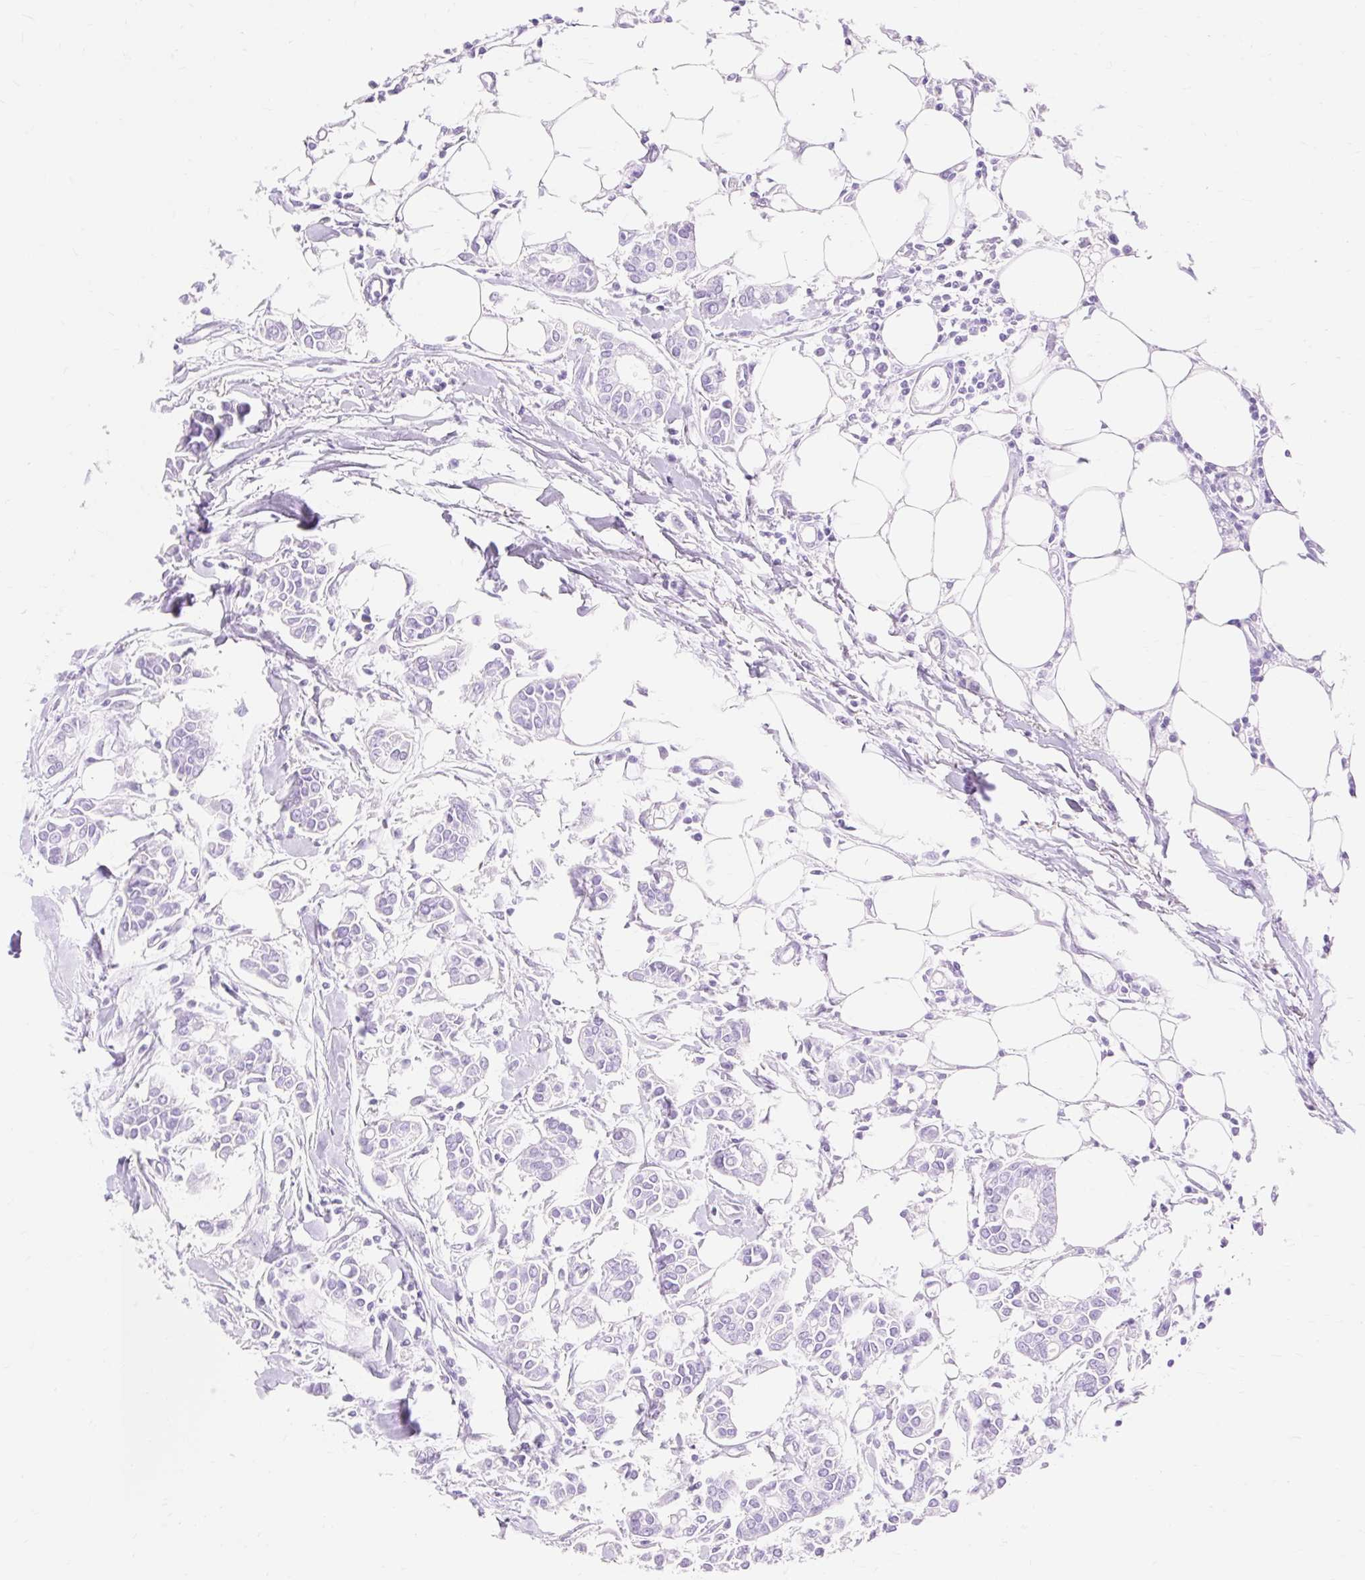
{"staining": {"intensity": "negative", "quantity": "none", "location": "none"}, "tissue": "breast cancer", "cell_type": "Tumor cells", "image_type": "cancer", "snomed": [{"axis": "morphology", "description": "Duct carcinoma"}, {"axis": "topography", "description": "Breast"}], "caption": "The immunohistochemistry (IHC) image has no significant positivity in tumor cells of breast cancer (infiltrating ductal carcinoma) tissue.", "gene": "MBP", "patient": {"sex": "female", "age": 84}}